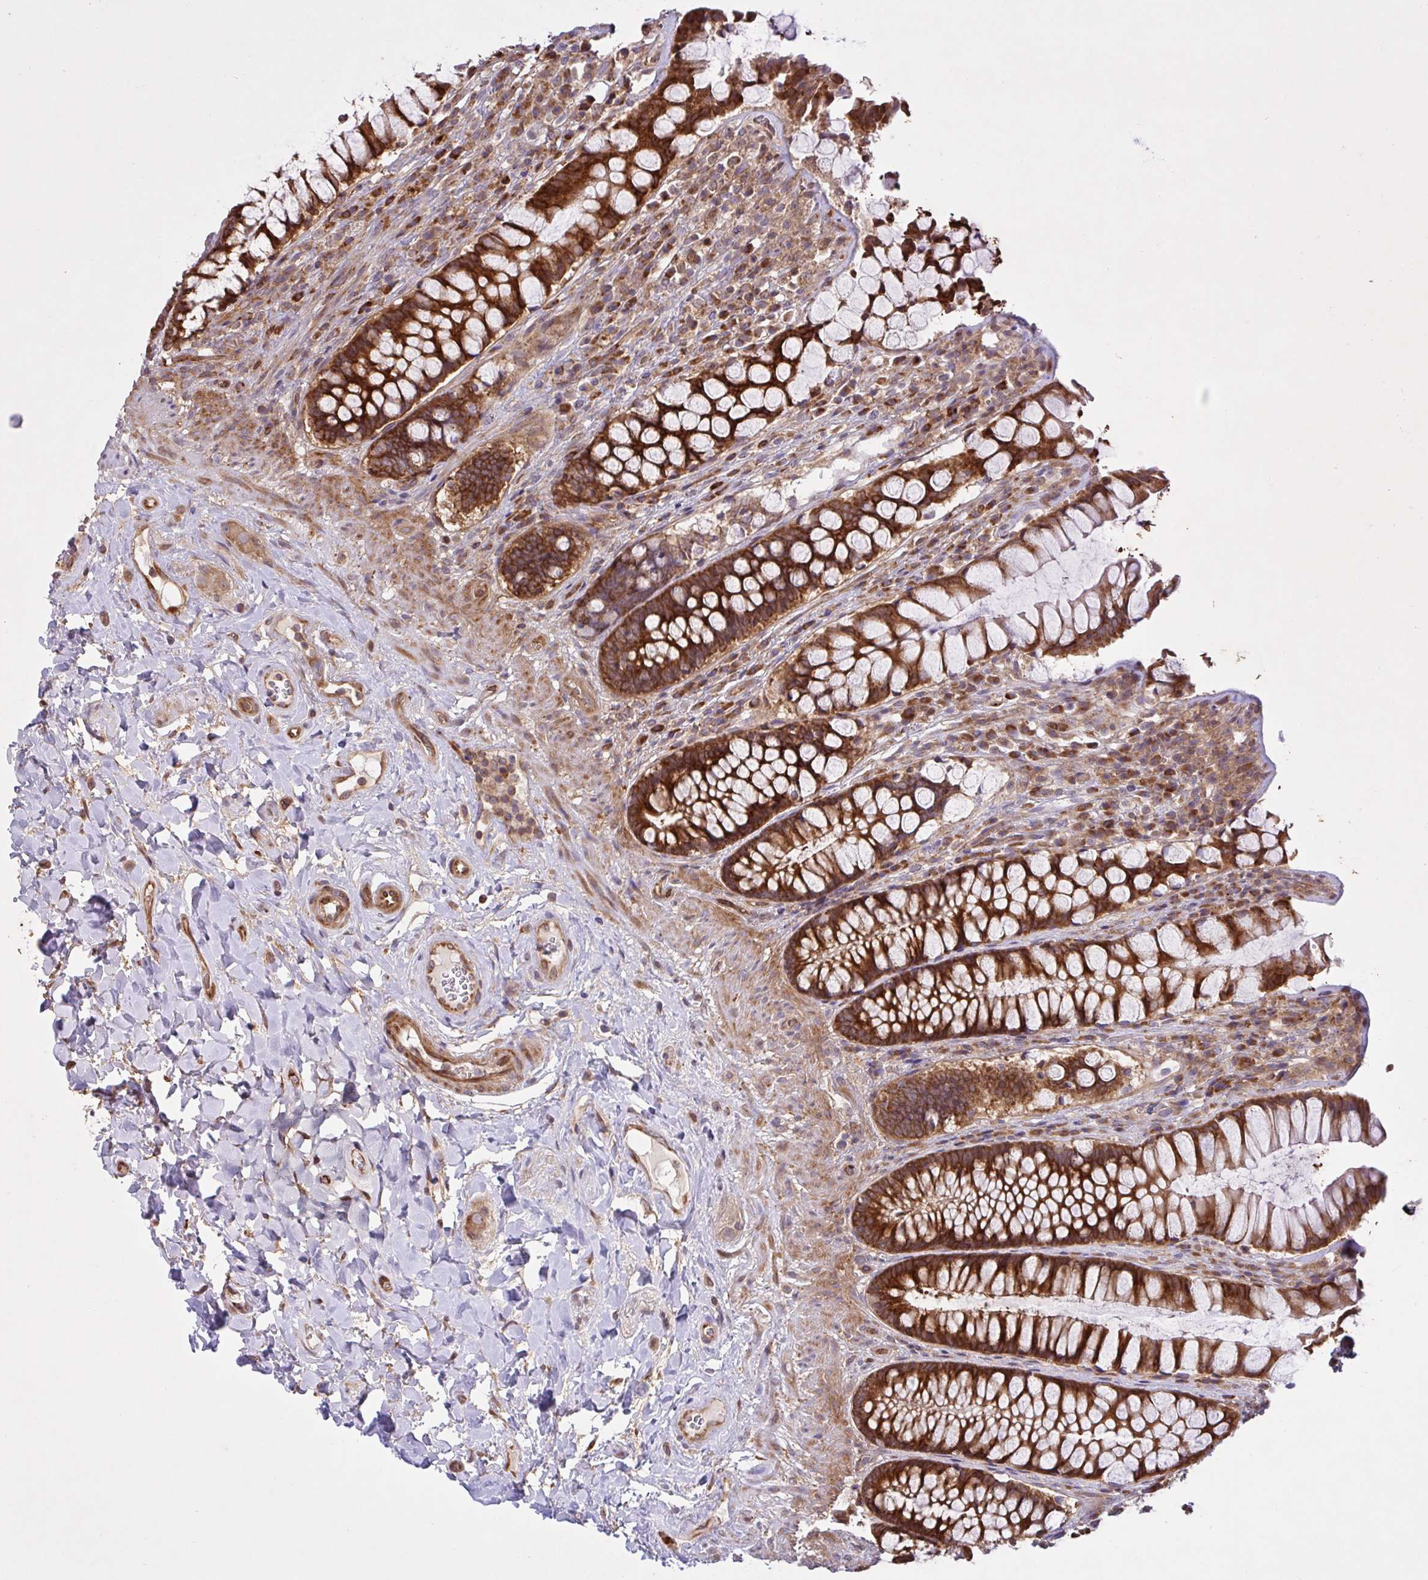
{"staining": {"intensity": "strong", "quantity": ">75%", "location": "cytoplasmic/membranous"}, "tissue": "rectum", "cell_type": "Glandular cells", "image_type": "normal", "snomed": [{"axis": "morphology", "description": "Normal tissue, NOS"}, {"axis": "topography", "description": "Rectum"}], "caption": "Immunohistochemistry (IHC) (DAB (3,3'-diaminobenzidine)) staining of benign rectum shows strong cytoplasmic/membranous protein positivity in approximately >75% of glandular cells.", "gene": "NTPCR", "patient": {"sex": "female", "age": 58}}